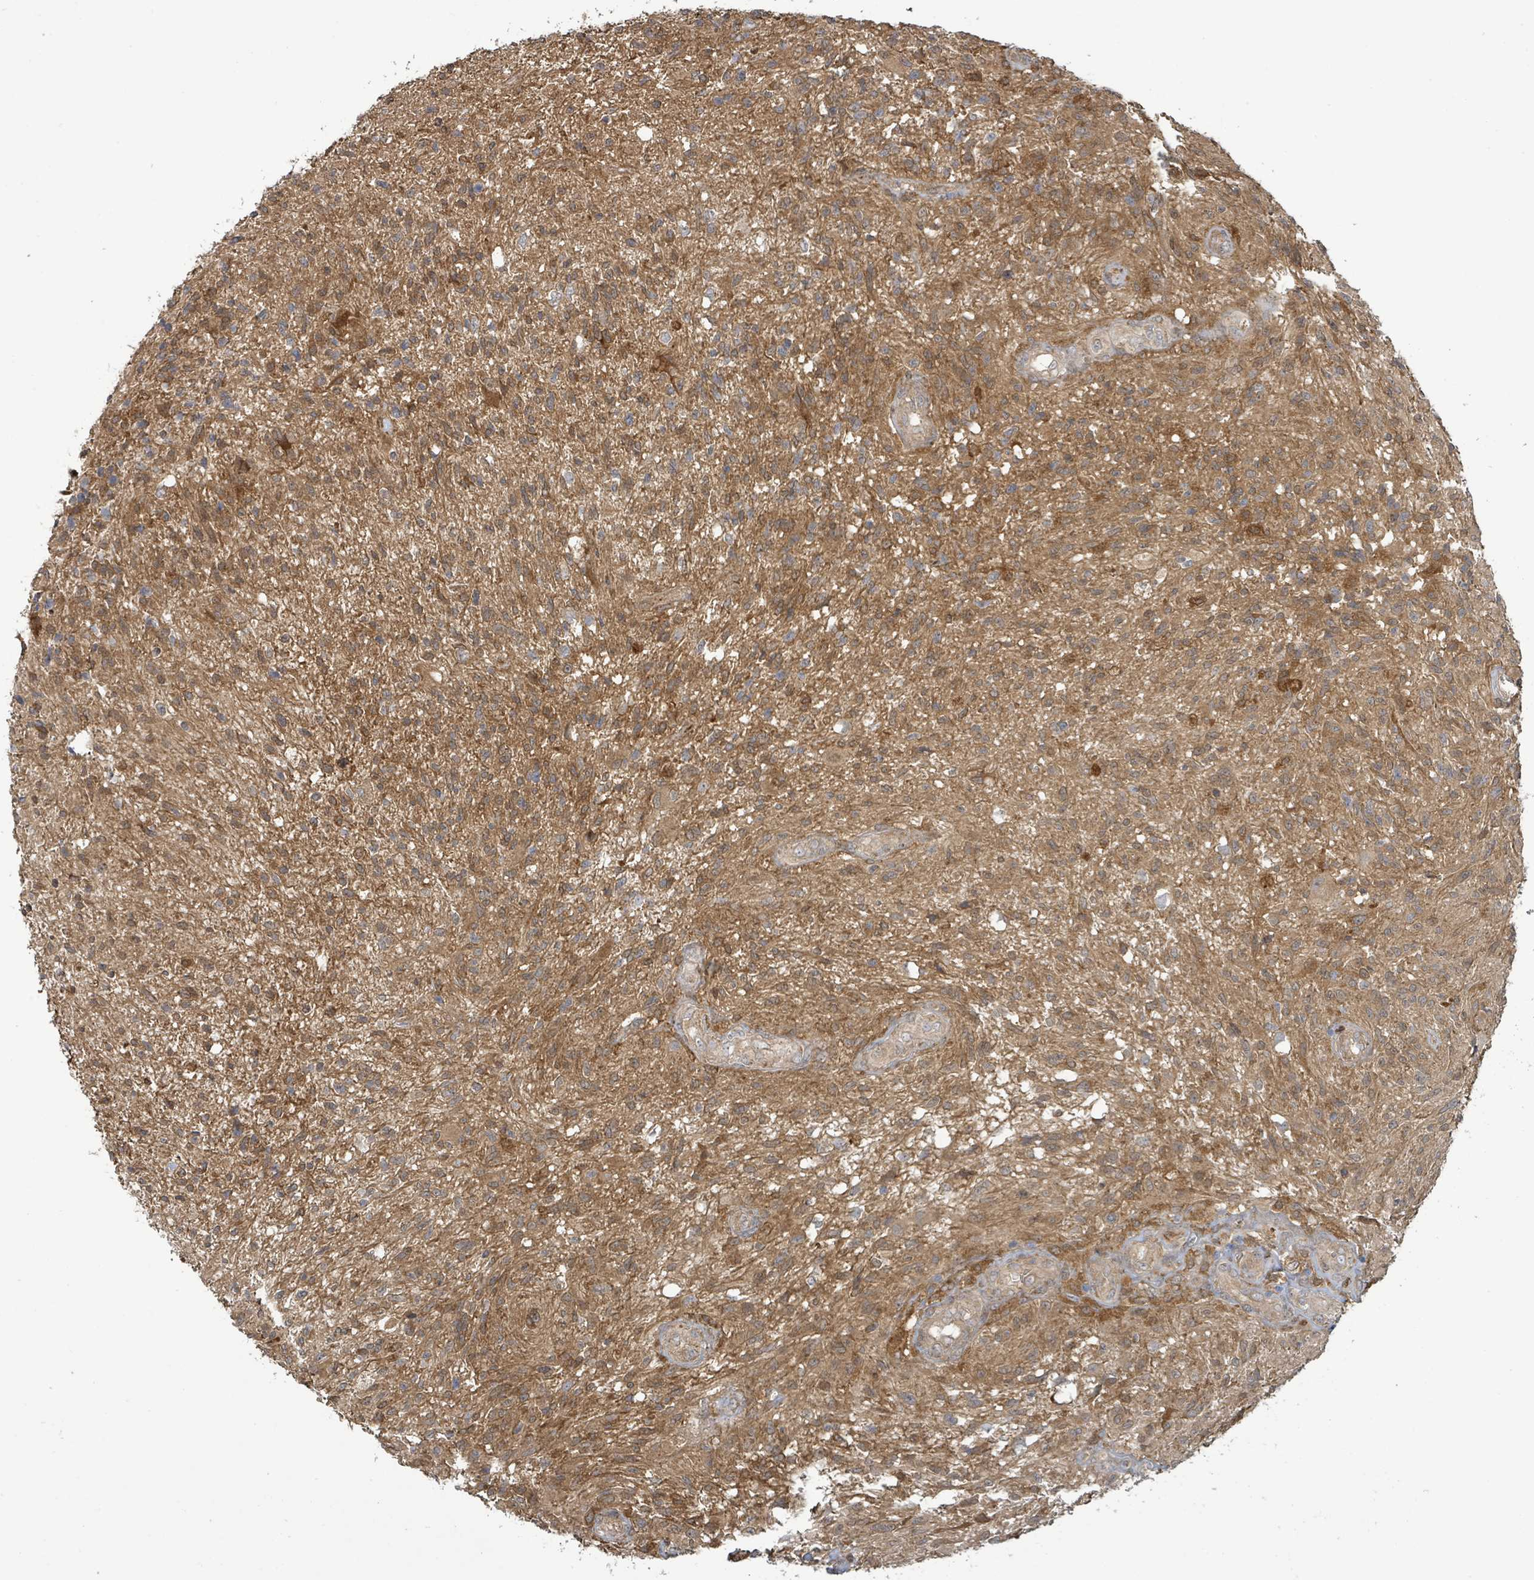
{"staining": {"intensity": "moderate", "quantity": ">75%", "location": "cytoplasmic/membranous"}, "tissue": "glioma", "cell_type": "Tumor cells", "image_type": "cancer", "snomed": [{"axis": "morphology", "description": "Glioma, malignant, High grade"}, {"axis": "topography", "description": "Brain"}], "caption": "Protein expression analysis of human glioma reveals moderate cytoplasmic/membranous staining in about >75% of tumor cells.", "gene": "ARPIN", "patient": {"sex": "male", "age": 56}}